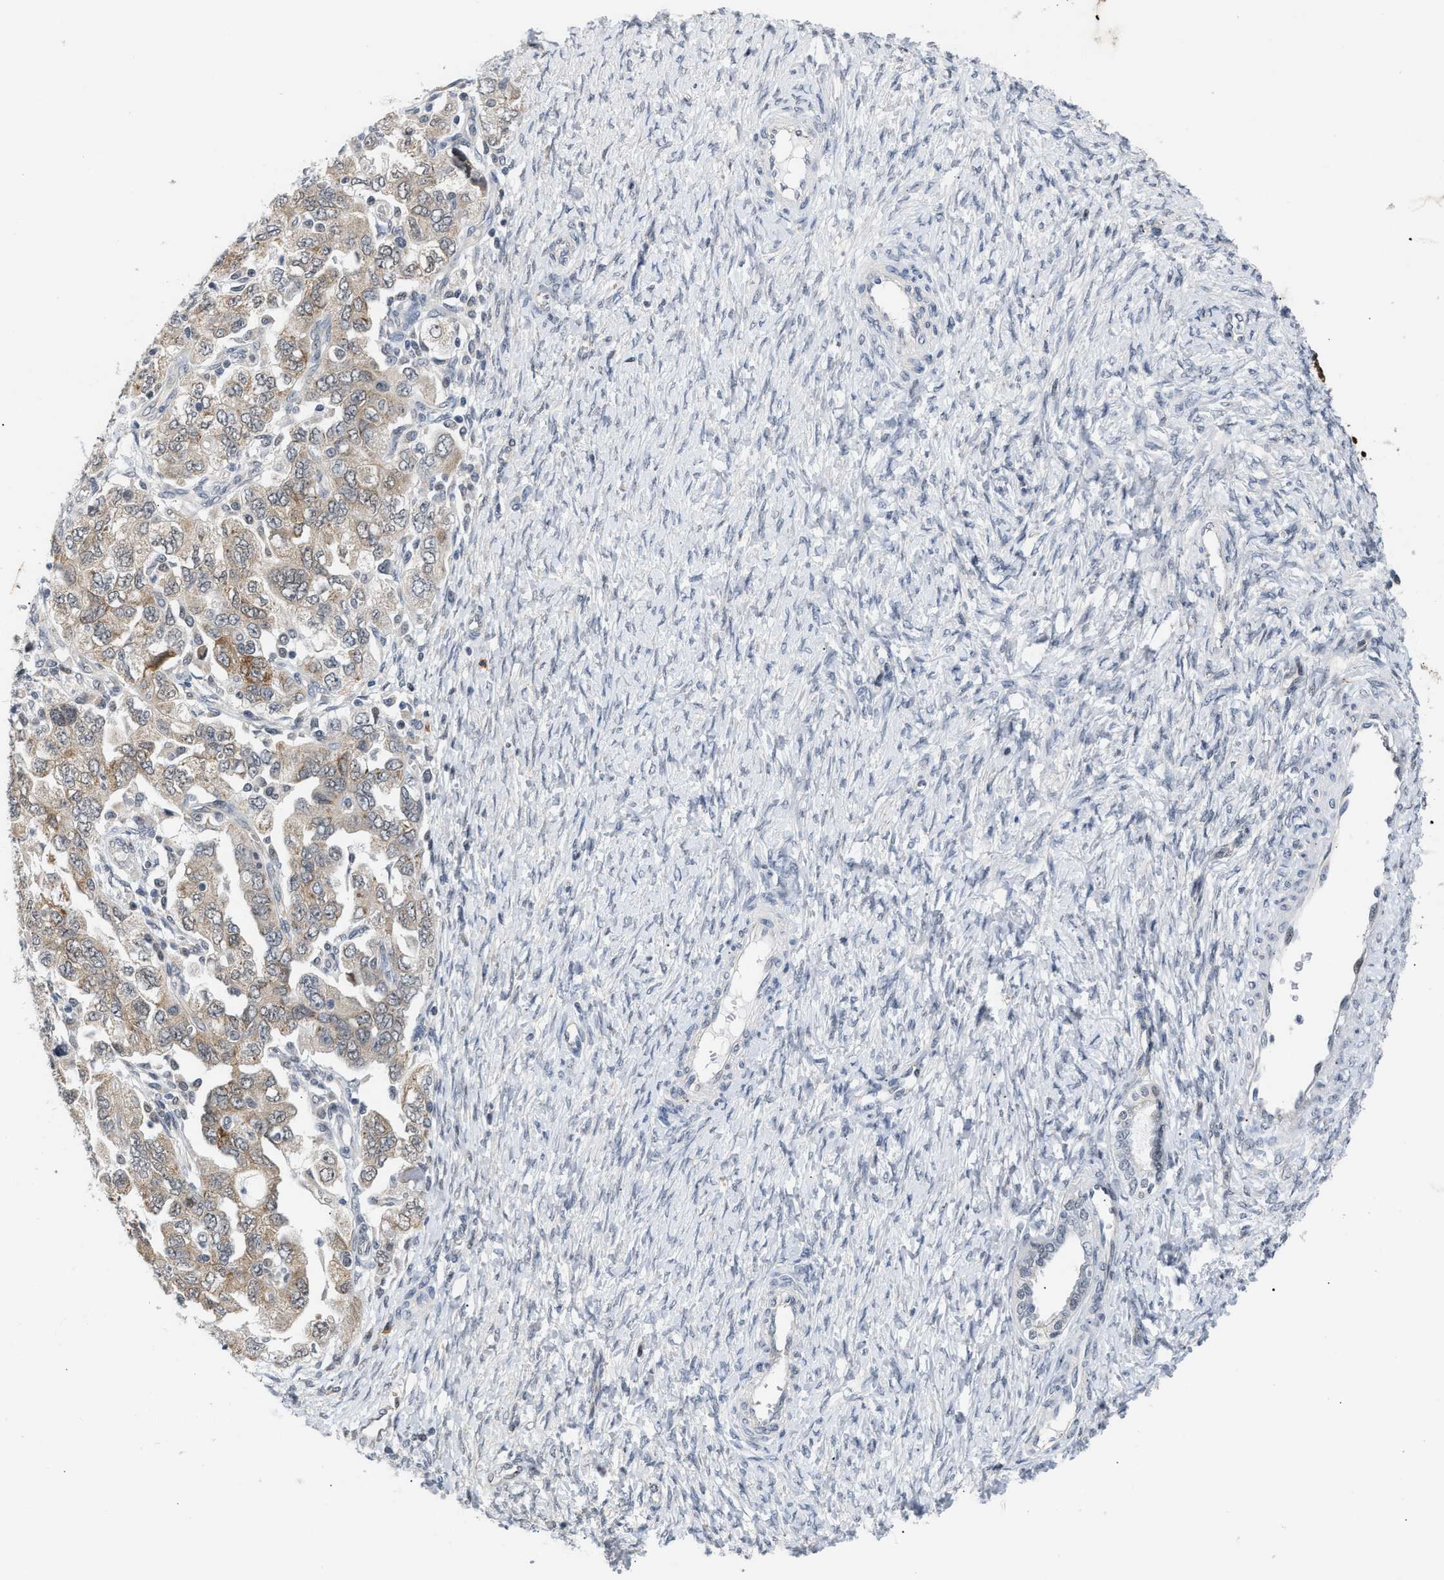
{"staining": {"intensity": "weak", "quantity": ">75%", "location": "cytoplasmic/membranous"}, "tissue": "ovarian cancer", "cell_type": "Tumor cells", "image_type": "cancer", "snomed": [{"axis": "morphology", "description": "Carcinoma, NOS"}, {"axis": "morphology", "description": "Cystadenocarcinoma, serous, NOS"}, {"axis": "topography", "description": "Ovary"}], "caption": "A high-resolution histopathology image shows immunohistochemistry staining of ovarian serous cystadenocarcinoma, which exhibits weak cytoplasmic/membranous expression in approximately >75% of tumor cells.", "gene": "TXNRD3", "patient": {"sex": "female", "age": 69}}